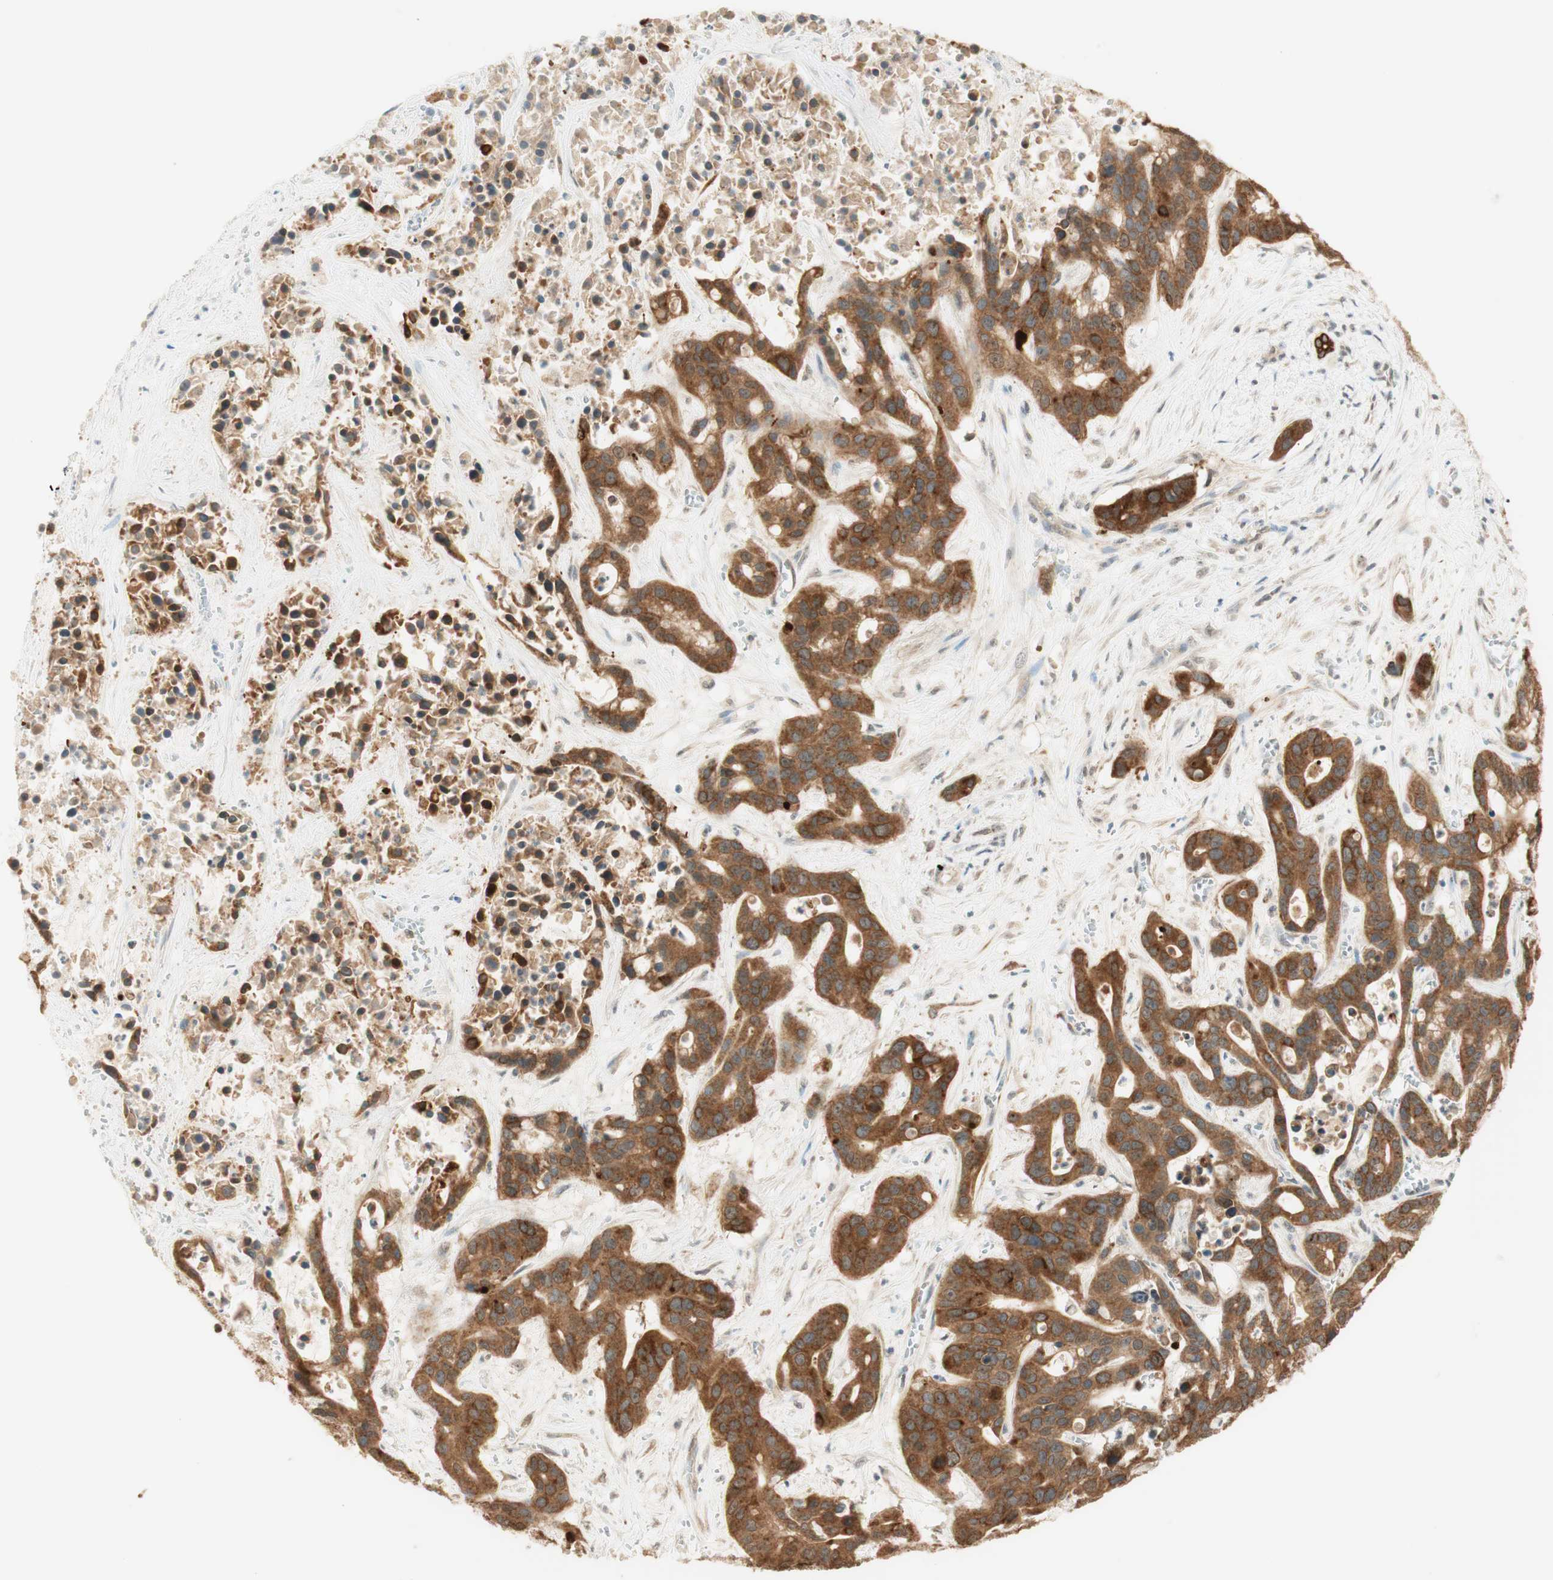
{"staining": {"intensity": "moderate", "quantity": ">75%", "location": "cytoplasmic/membranous"}, "tissue": "liver cancer", "cell_type": "Tumor cells", "image_type": "cancer", "snomed": [{"axis": "morphology", "description": "Cholangiocarcinoma"}, {"axis": "topography", "description": "Liver"}], "caption": "Cholangiocarcinoma (liver) stained with a protein marker displays moderate staining in tumor cells.", "gene": "SPINT2", "patient": {"sex": "female", "age": 65}}